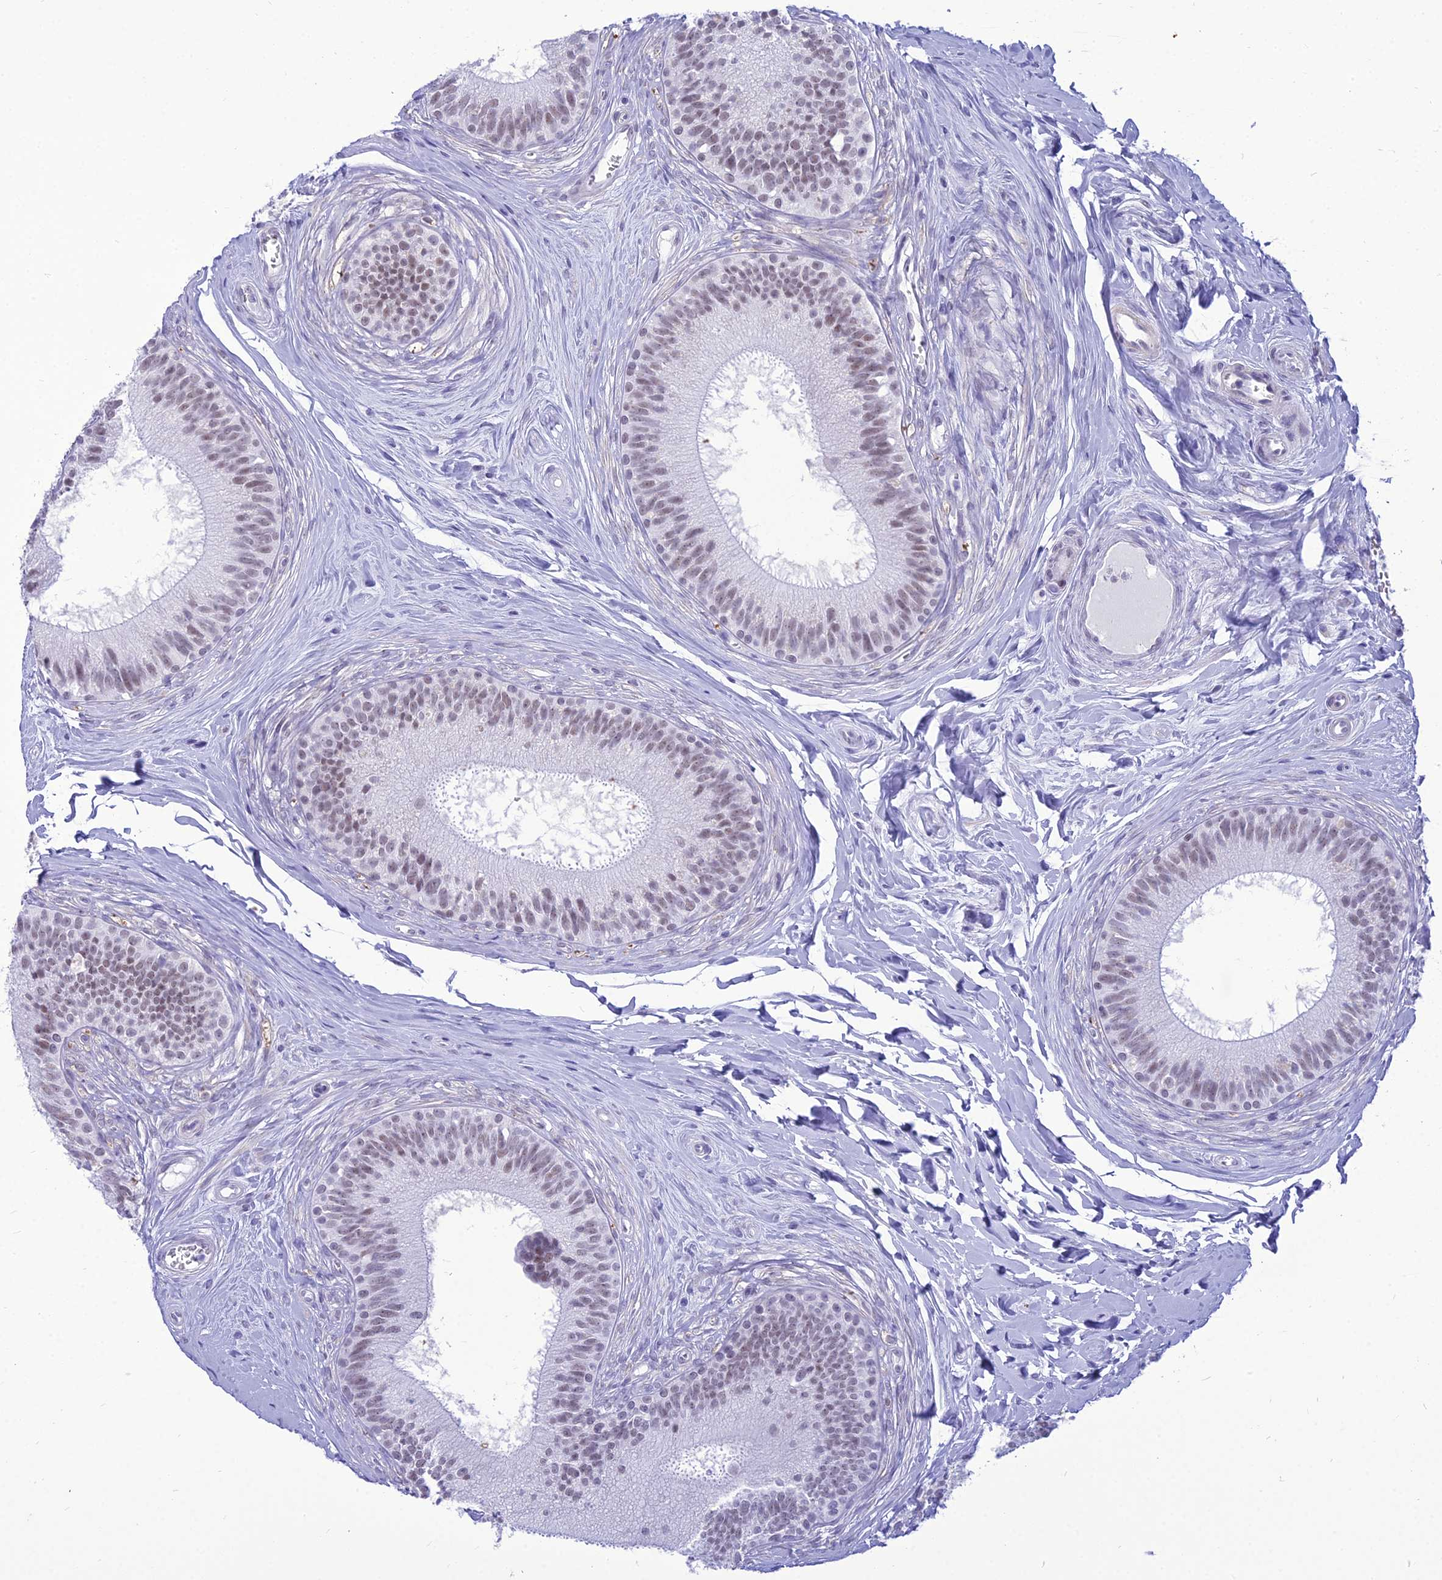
{"staining": {"intensity": "weak", "quantity": "25%-75%", "location": "nuclear"}, "tissue": "epididymis", "cell_type": "Glandular cells", "image_type": "normal", "snomed": [{"axis": "morphology", "description": "Normal tissue, NOS"}, {"axis": "topography", "description": "Epididymis"}], "caption": "A brown stain labels weak nuclear expression of a protein in glandular cells of normal epididymis. Nuclei are stained in blue.", "gene": "DHX40", "patient": {"sex": "male", "age": 33}}